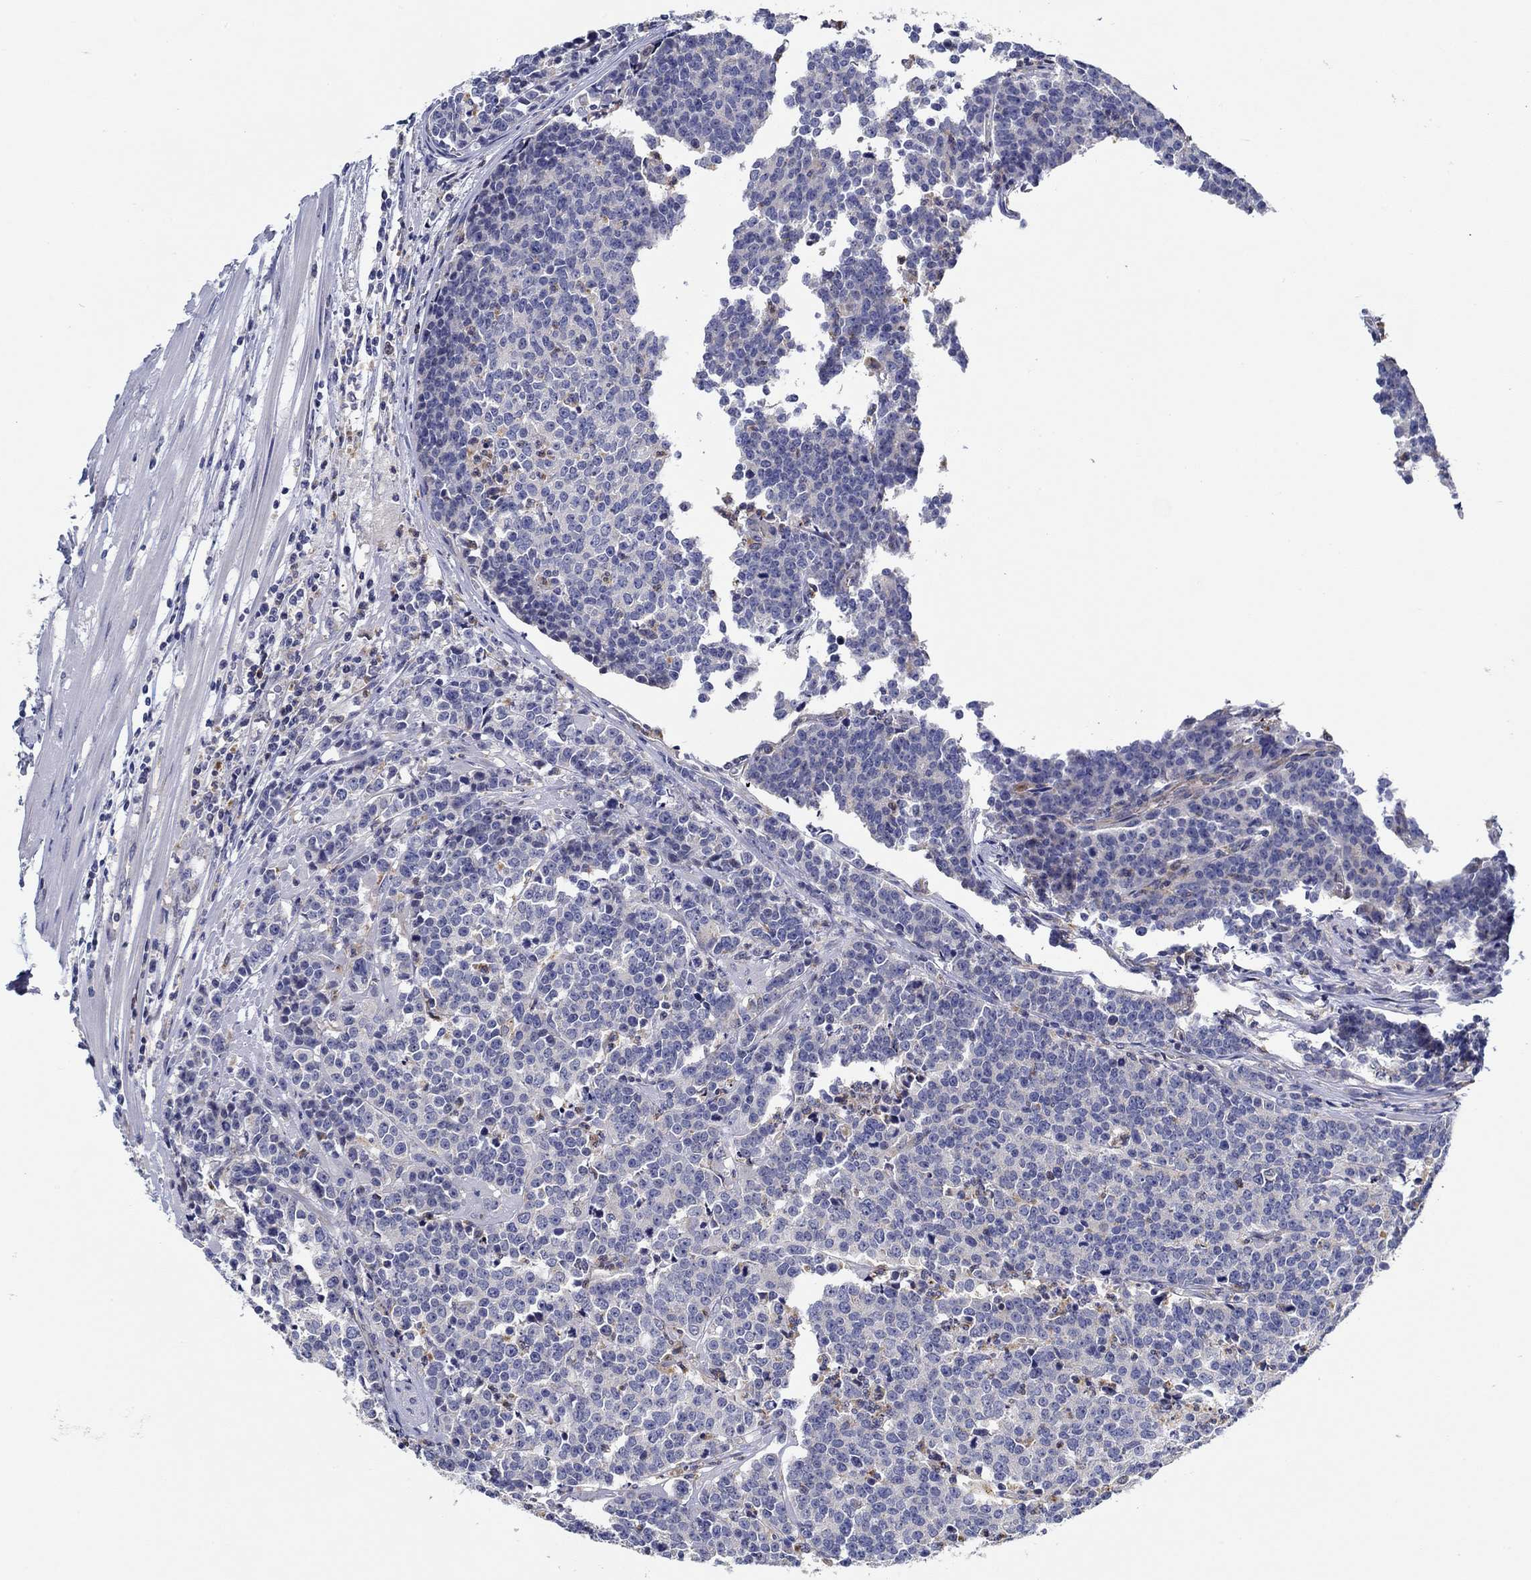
{"staining": {"intensity": "negative", "quantity": "none", "location": "none"}, "tissue": "prostate cancer", "cell_type": "Tumor cells", "image_type": "cancer", "snomed": [{"axis": "morphology", "description": "Adenocarcinoma, NOS"}, {"axis": "topography", "description": "Prostate"}], "caption": "High power microscopy photomicrograph of an immunohistochemistry (IHC) histopathology image of prostate cancer, revealing no significant expression in tumor cells.", "gene": "CFAP61", "patient": {"sex": "male", "age": 67}}